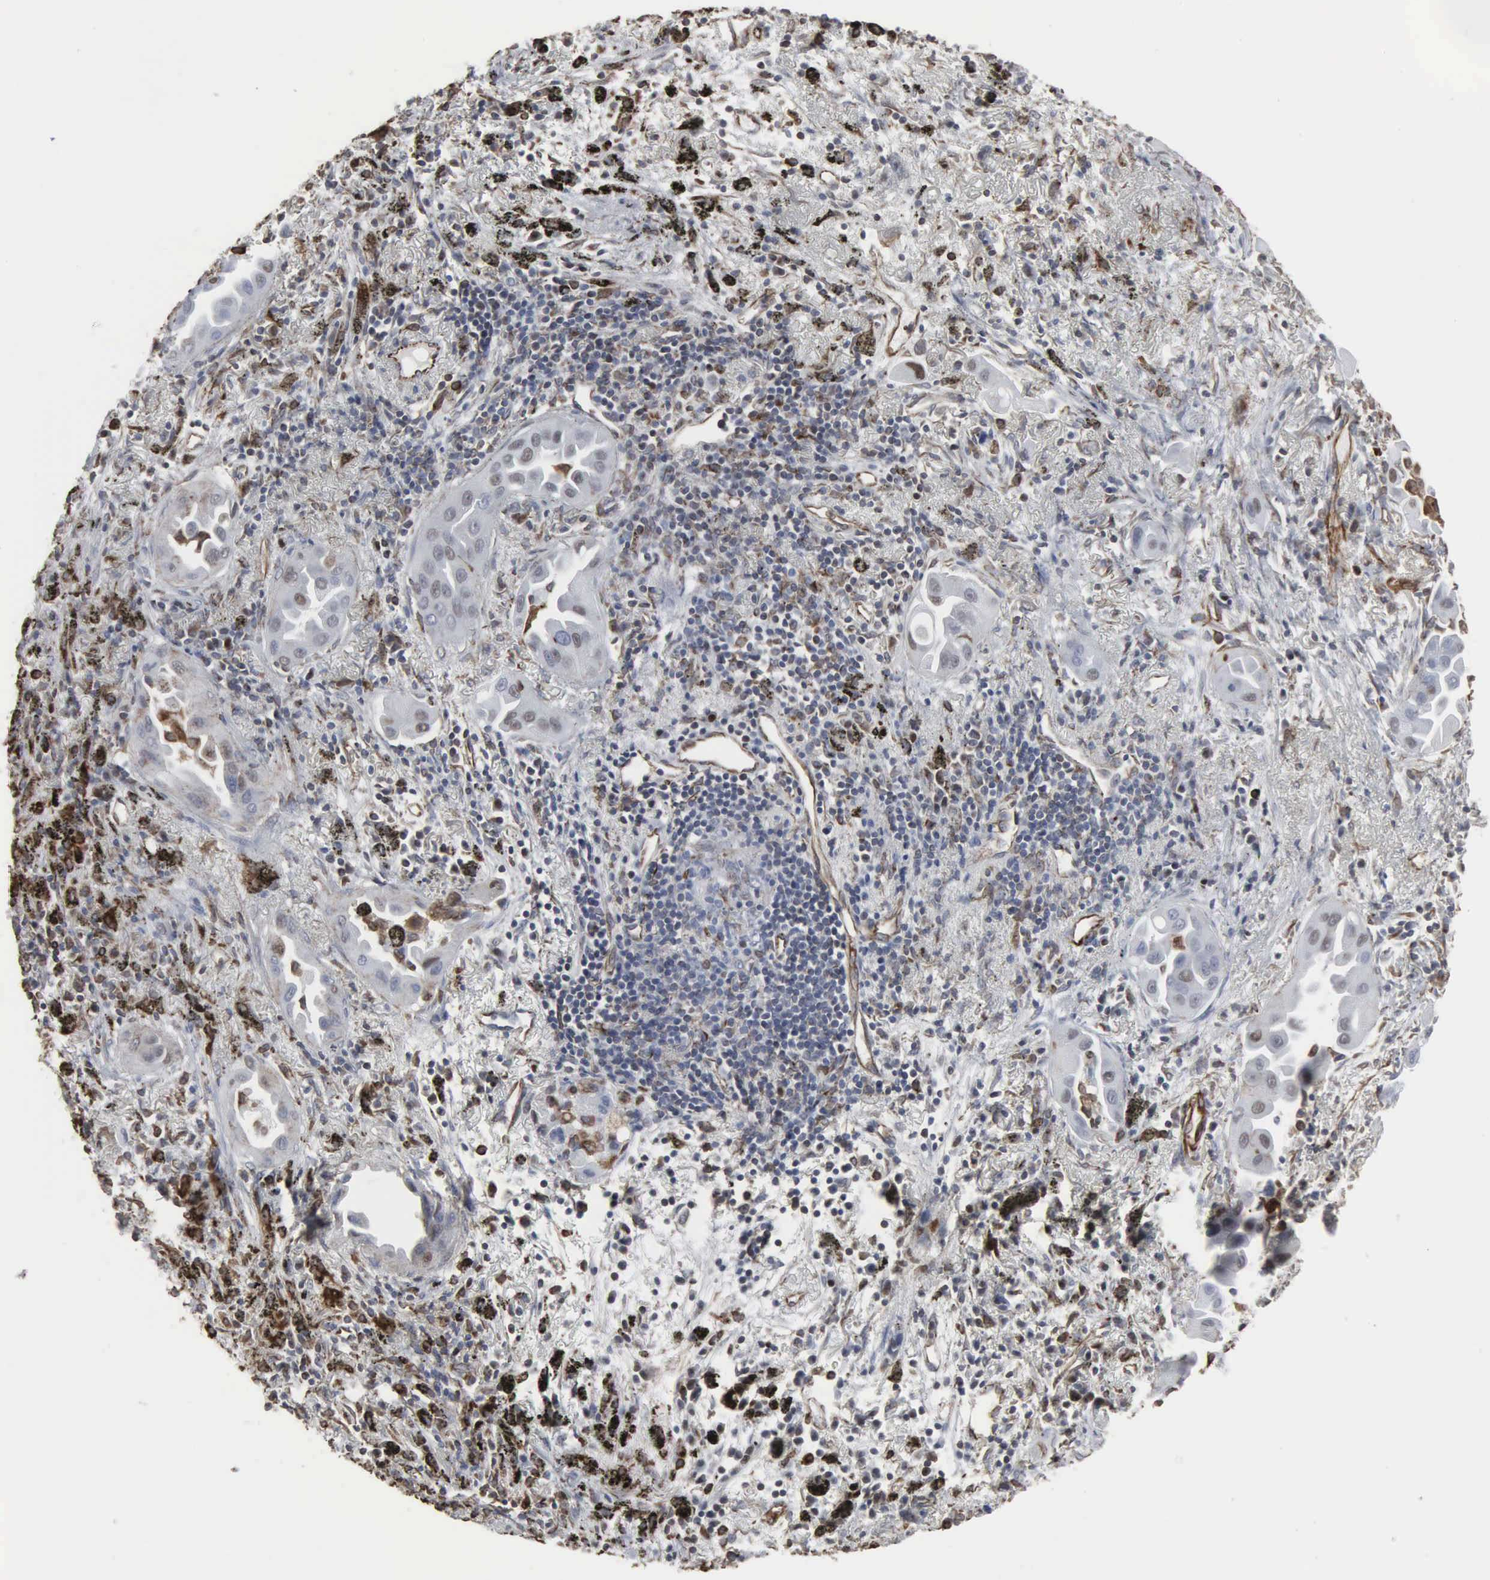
{"staining": {"intensity": "weak", "quantity": "<25%", "location": "nuclear"}, "tissue": "lung cancer", "cell_type": "Tumor cells", "image_type": "cancer", "snomed": [{"axis": "morphology", "description": "Adenocarcinoma, NOS"}, {"axis": "topography", "description": "Lung"}], "caption": "High magnification brightfield microscopy of lung adenocarcinoma stained with DAB (3,3'-diaminobenzidine) (brown) and counterstained with hematoxylin (blue): tumor cells show no significant expression. Nuclei are stained in blue.", "gene": "CCNE1", "patient": {"sex": "male", "age": 68}}